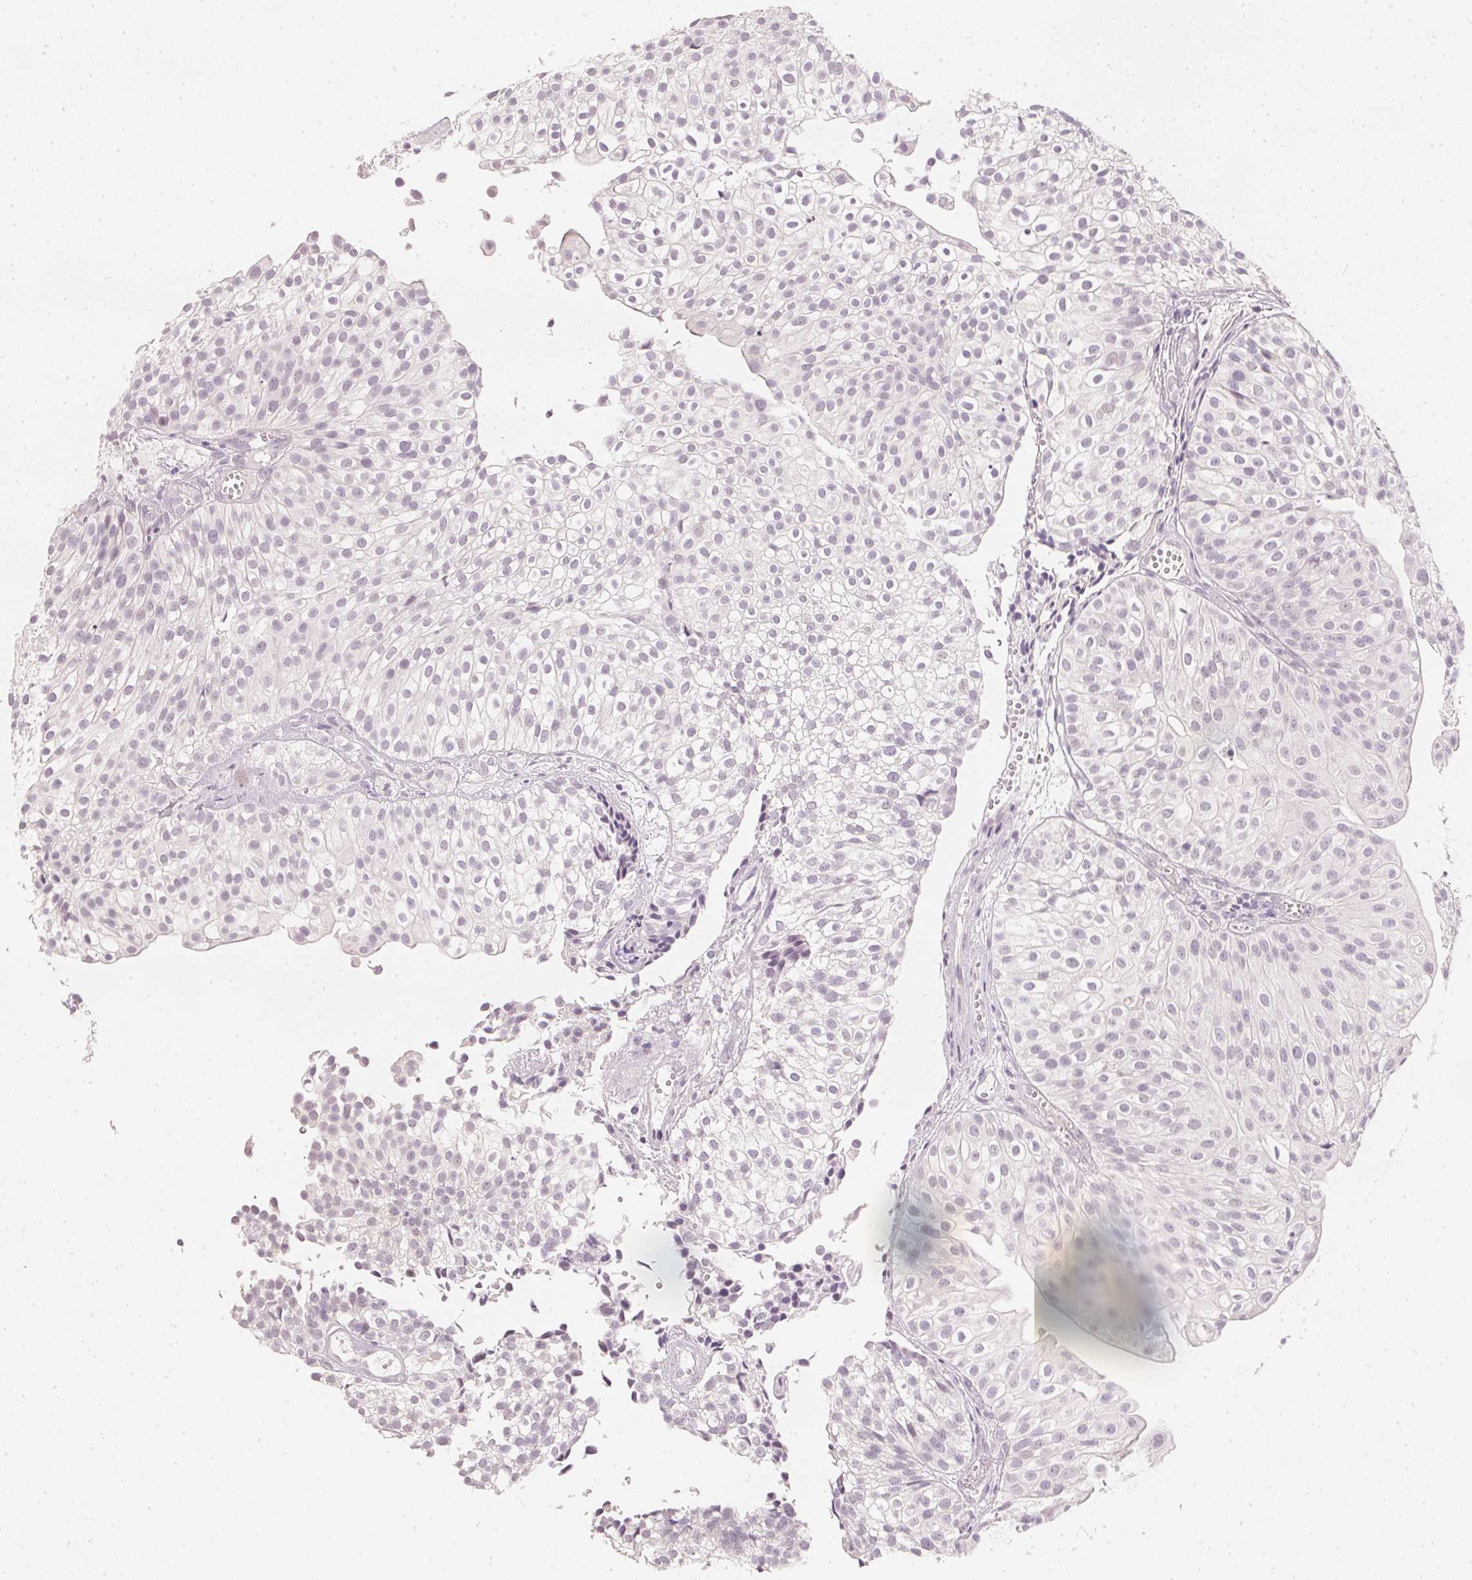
{"staining": {"intensity": "negative", "quantity": "none", "location": "none"}, "tissue": "urothelial cancer", "cell_type": "Tumor cells", "image_type": "cancer", "snomed": [{"axis": "morphology", "description": "Urothelial carcinoma, Low grade"}, {"axis": "topography", "description": "Urinary bladder"}], "caption": "An image of human low-grade urothelial carcinoma is negative for staining in tumor cells.", "gene": "CALB1", "patient": {"sex": "male", "age": 70}}